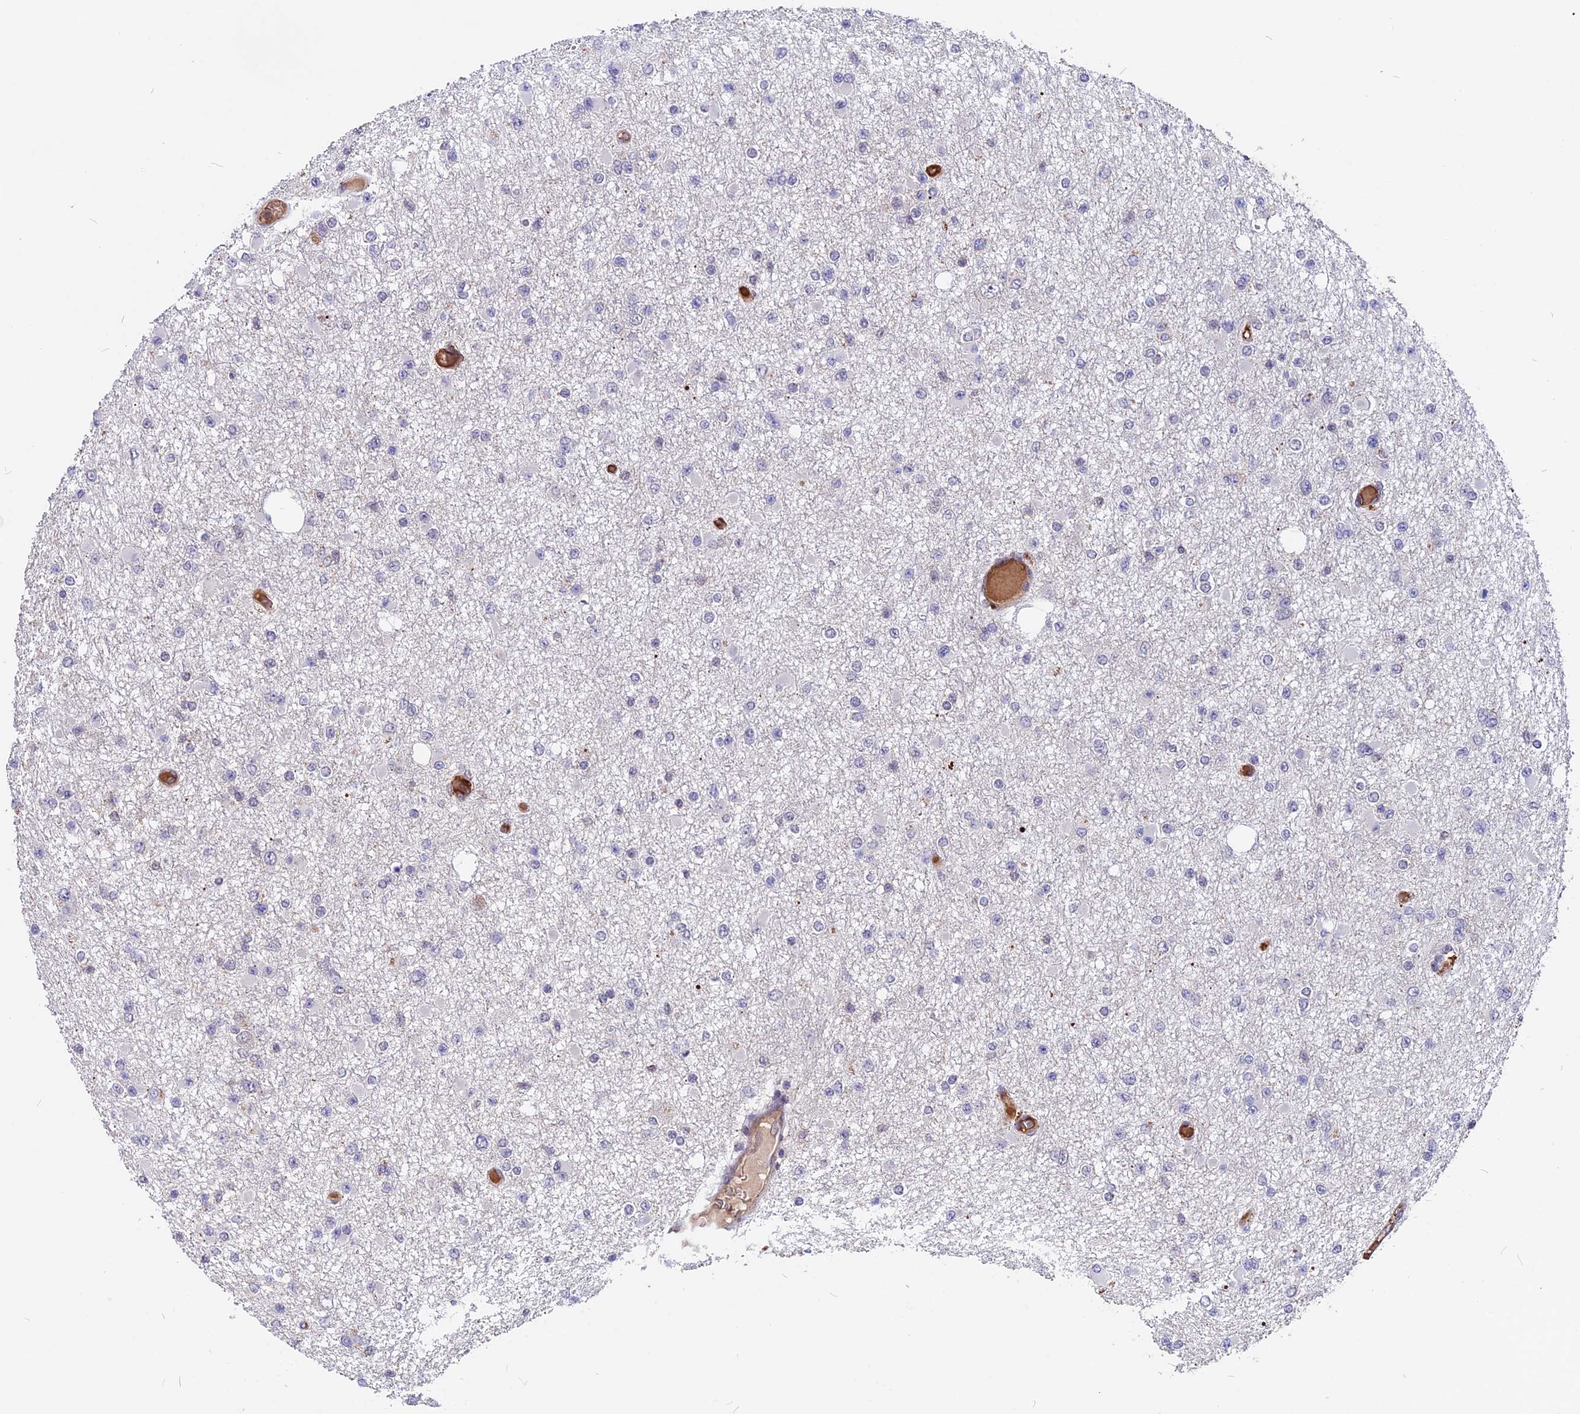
{"staining": {"intensity": "negative", "quantity": "none", "location": "none"}, "tissue": "glioma", "cell_type": "Tumor cells", "image_type": "cancer", "snomed": [{"axis": "morphology", "description": "Glioma, malignant, Low grade"}, {"axis": "topography", "description": "Brain"}], "caption": "An immunohistochemistry micrograph of glioma is shown. There is no staining in tumor cells of glioma. Nuclei are stained in blue.", "gene": "ZC3H10", "patient": {"sex": "female", "age": 22}}